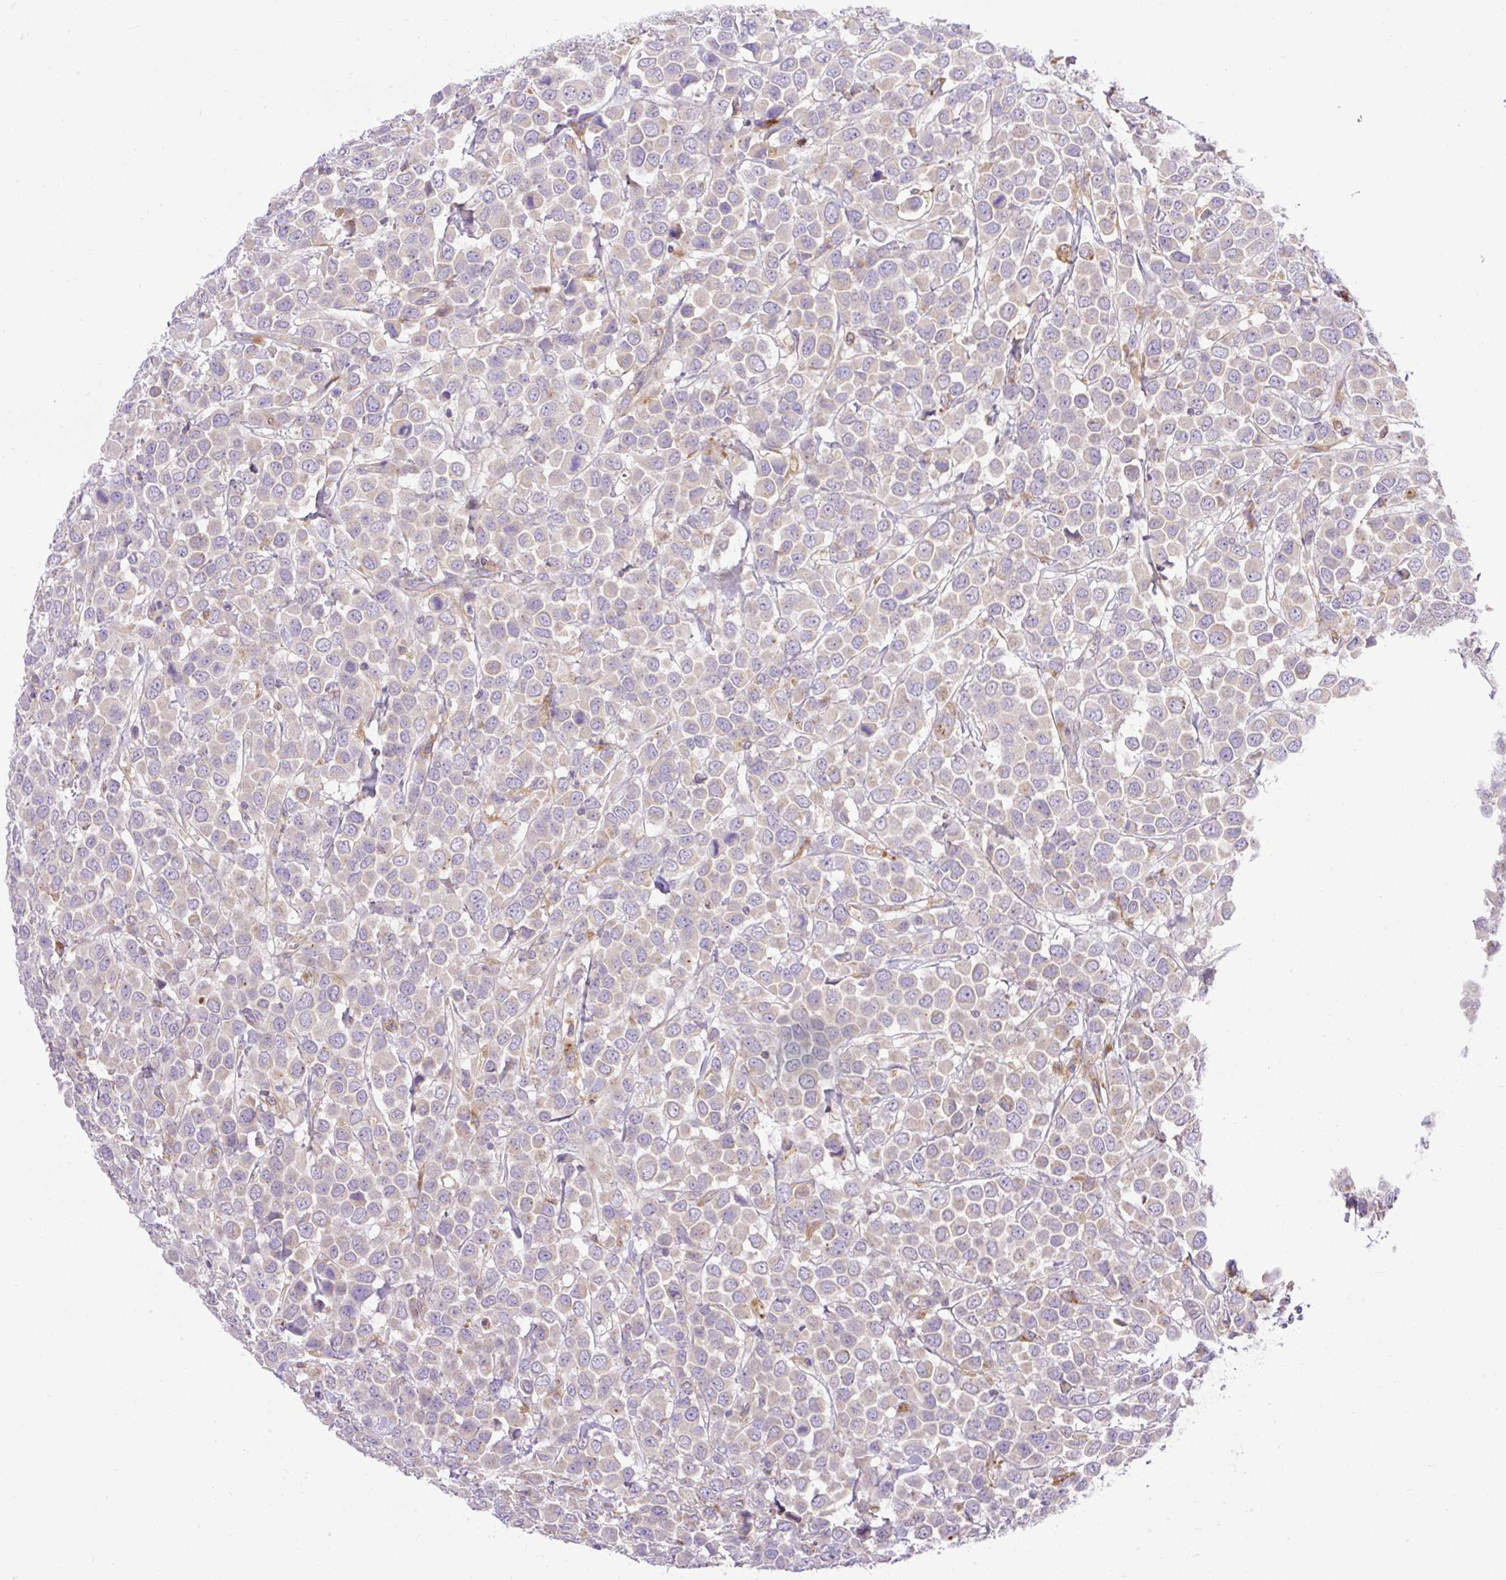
{"staining": {"intensity": "negative", "quantity": "none", "location": "none"}, "tissue": "breast cancer", "cell_type": "Tumor cells", "image_type": "cancer", "snomed": [{"axis": "morphology", "description": "Duct carcinoma"}, {"axis": "topography", "description": "Breast"}], "caption": "Immunohistochemical staining of breast cancer reveals no significant expression in tumor cells. Brightfield microscopy of IHC stained with DAB (brown) and hematoxylin (blue), captured at high magnification.", "gene": "HEXB", "patient": {"sex": "female", "age": 61}}